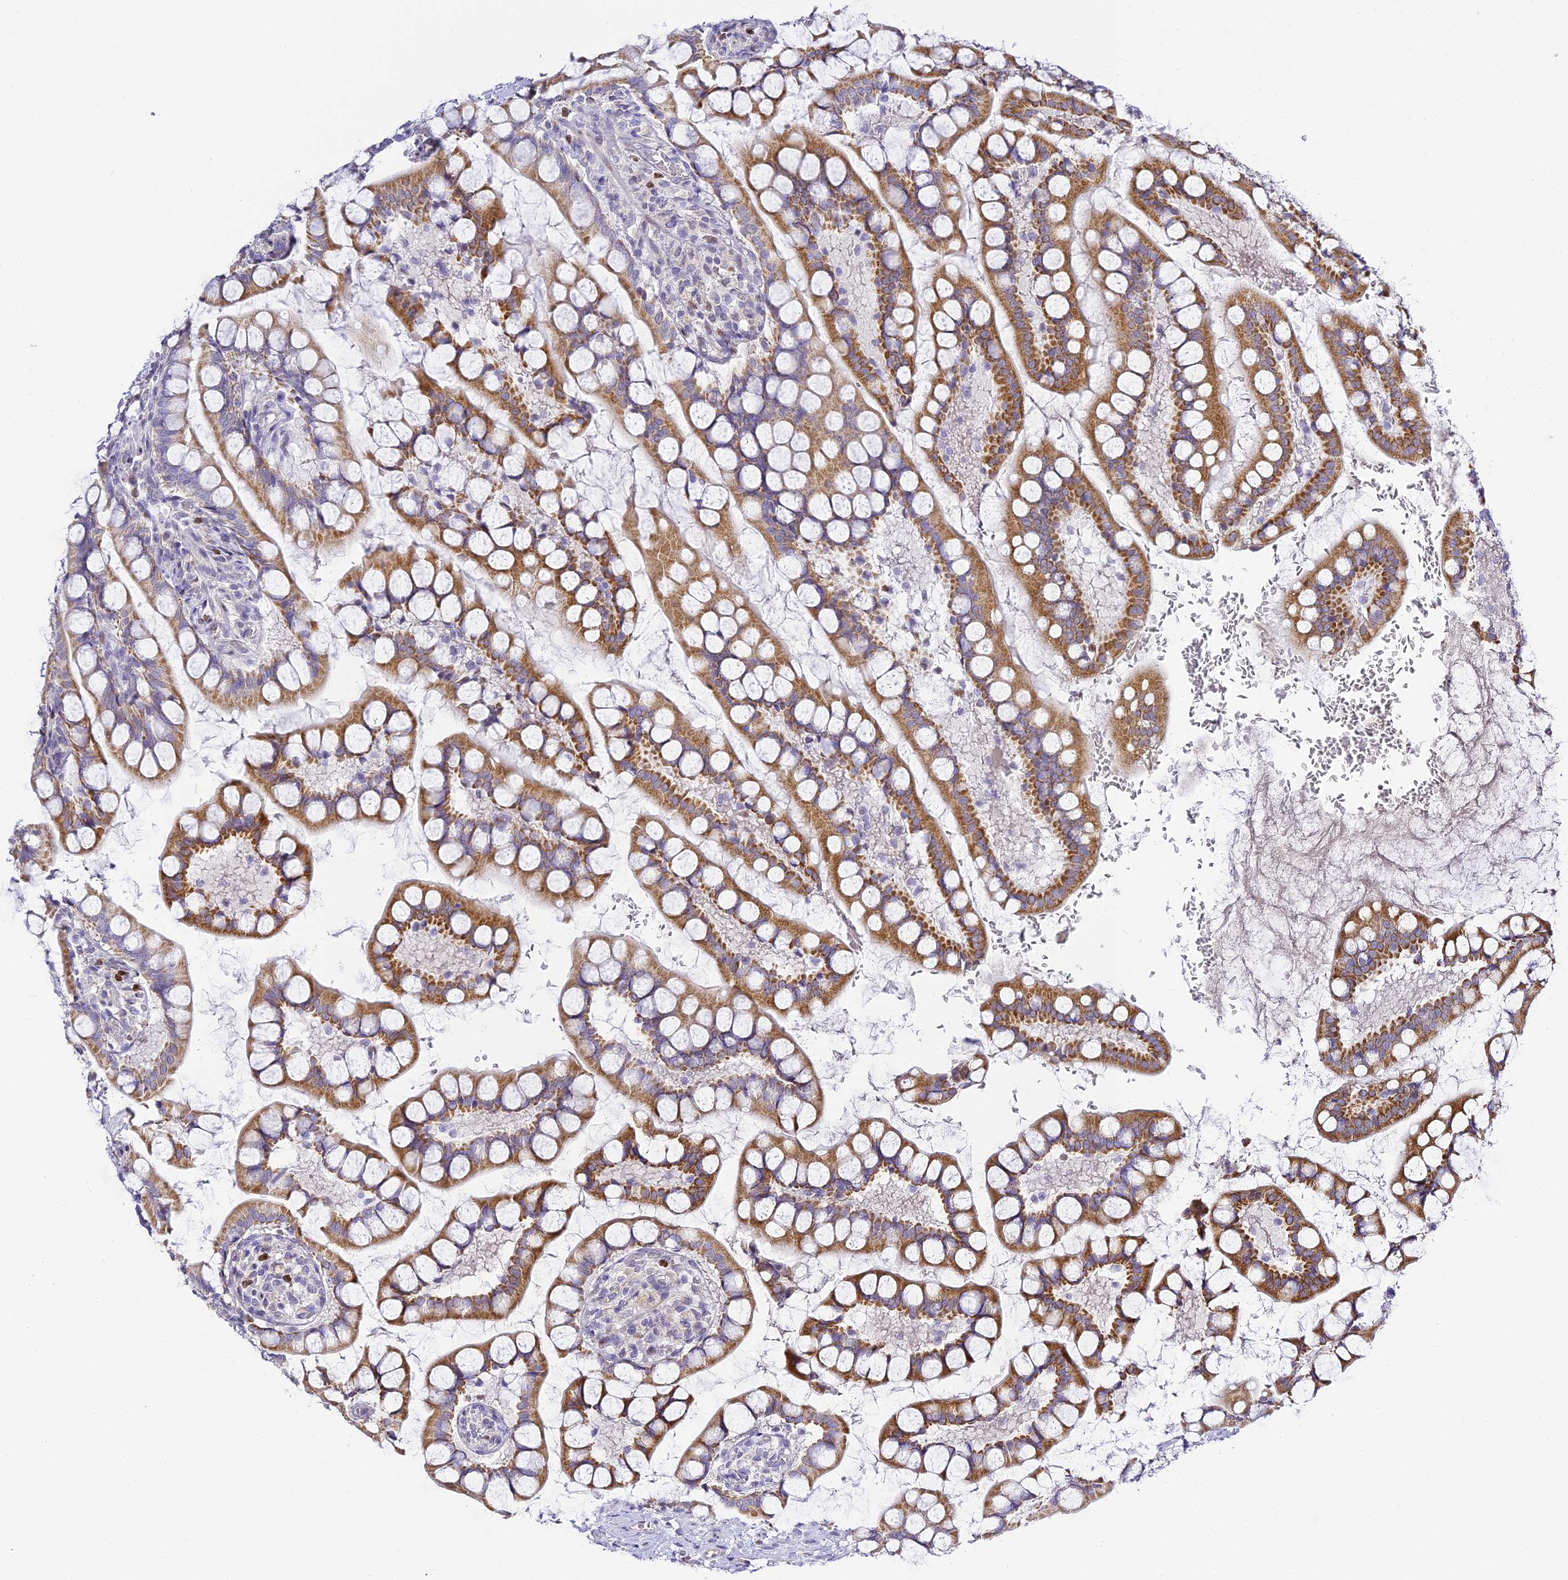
{"staining": {"intensity": "moderate", "quantity": "25%-75%", "location": "cytoplasmic/membranous"}, "tissue": "small intestine", "cell_type": "Glandular cells", "image_type": "normal", "snomed": [{"axis": "morphology", "description": "Normal tissue, NOS"}, {"axis": "topography", "description": "Small intestine"}], "caption": "IHC (DAB) staining of normal small intestine shows moderate cytoplasmic/membranous protein positivity in approximately 25%-75% of glandular cells.", "gene": "SERP1", "patient": {"sex": "male", "age": 52}}